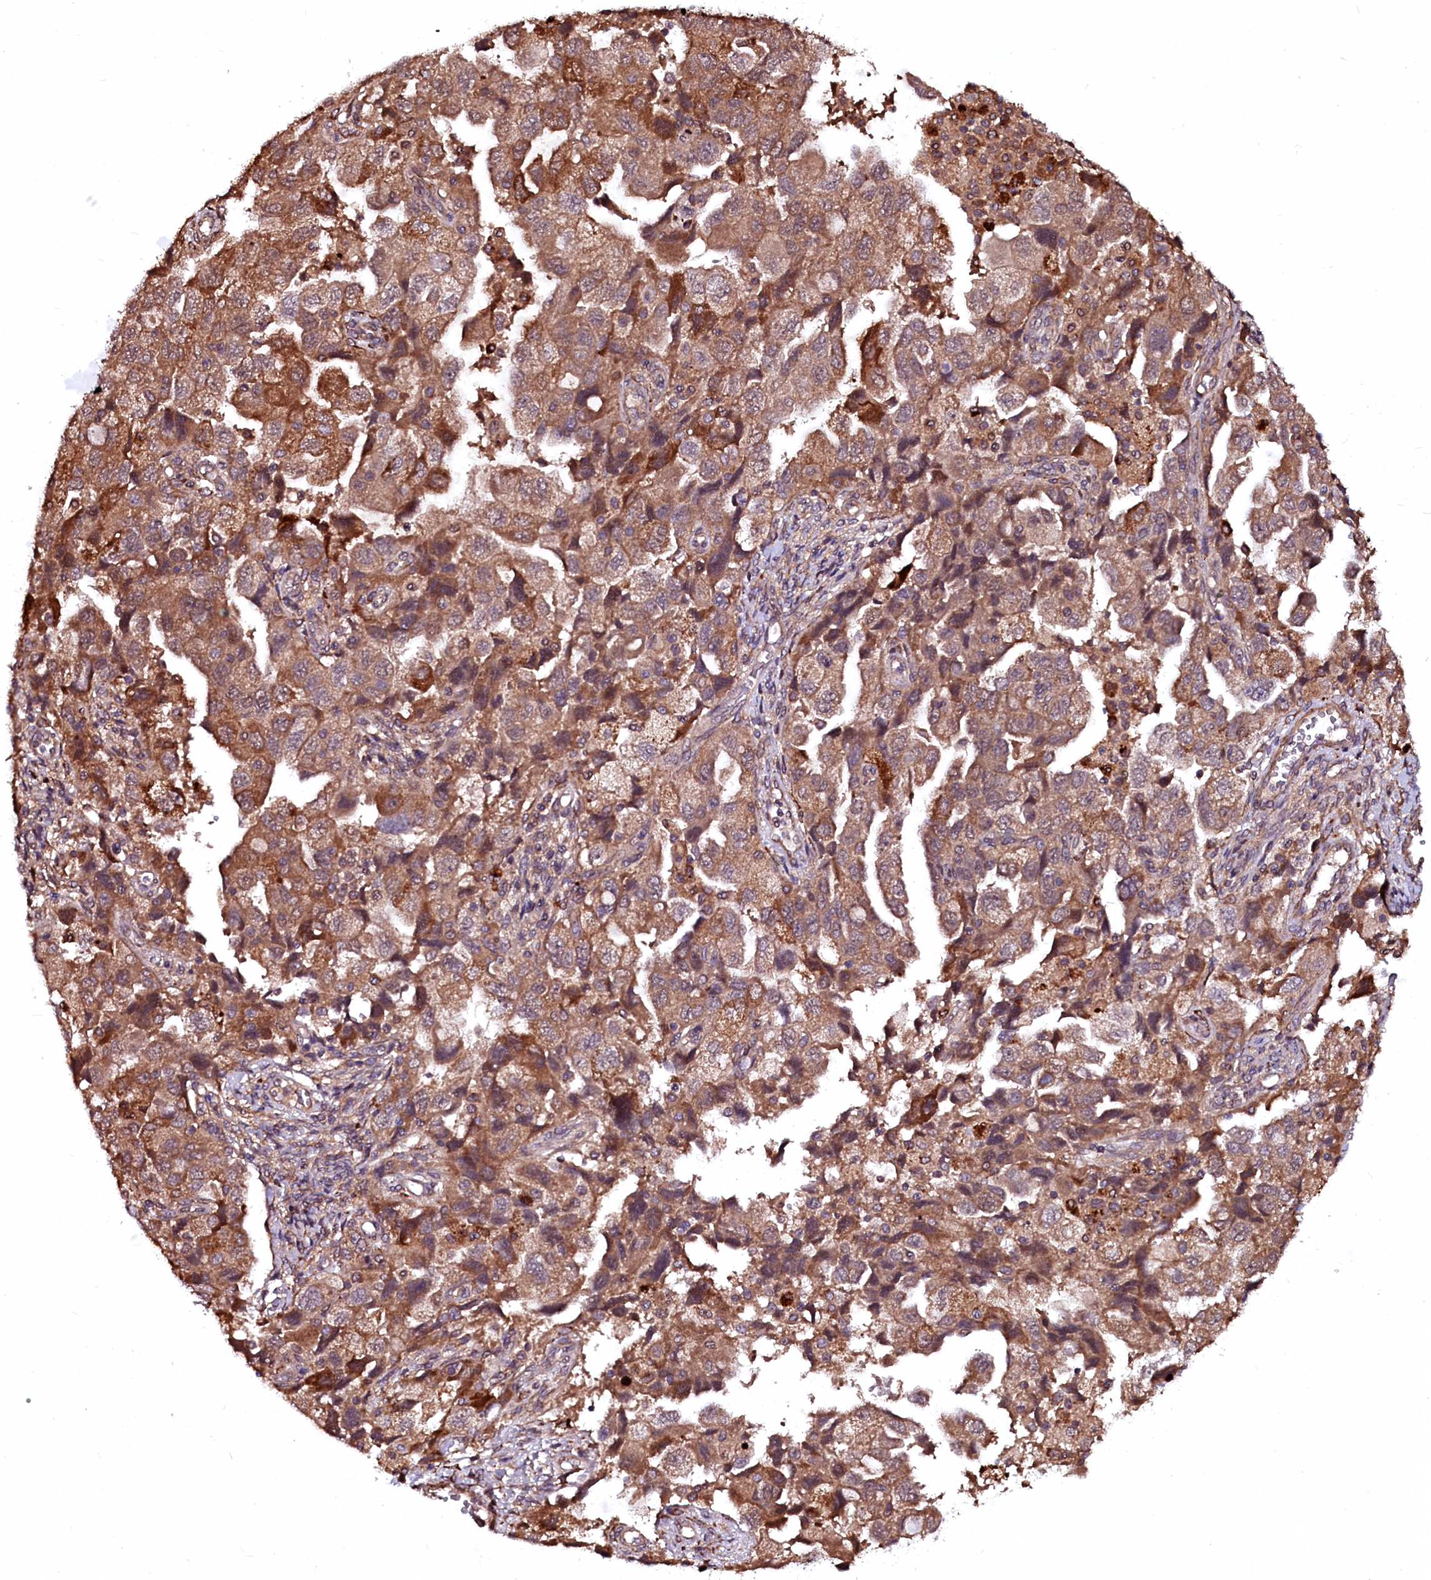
{"staining": {"intensity": "moderate", "quantity": ">75%", "location": "cytoplasmic/membranous"}, "tissue": "ovarian cancer", "cell_type": "Tumor cells", "image_type": "cancer", "snomed": [{"axis": "morphology", "description": "Carcinoma, NOS"}, {"axis": "morphology", "description": "Cystadenocarcinoma, serous, NOS"}, {"axis": "topography", "description": "Ovary"}], "caption": "Immunohistochemical staining of human ovarian carcinoma demonstrates medium levels of moderate cytoplasmic/membranous staining in approximately >75% of tumor cells.", "gene": "N4BP1", "patient": {"sex": "female", "age": 69}}